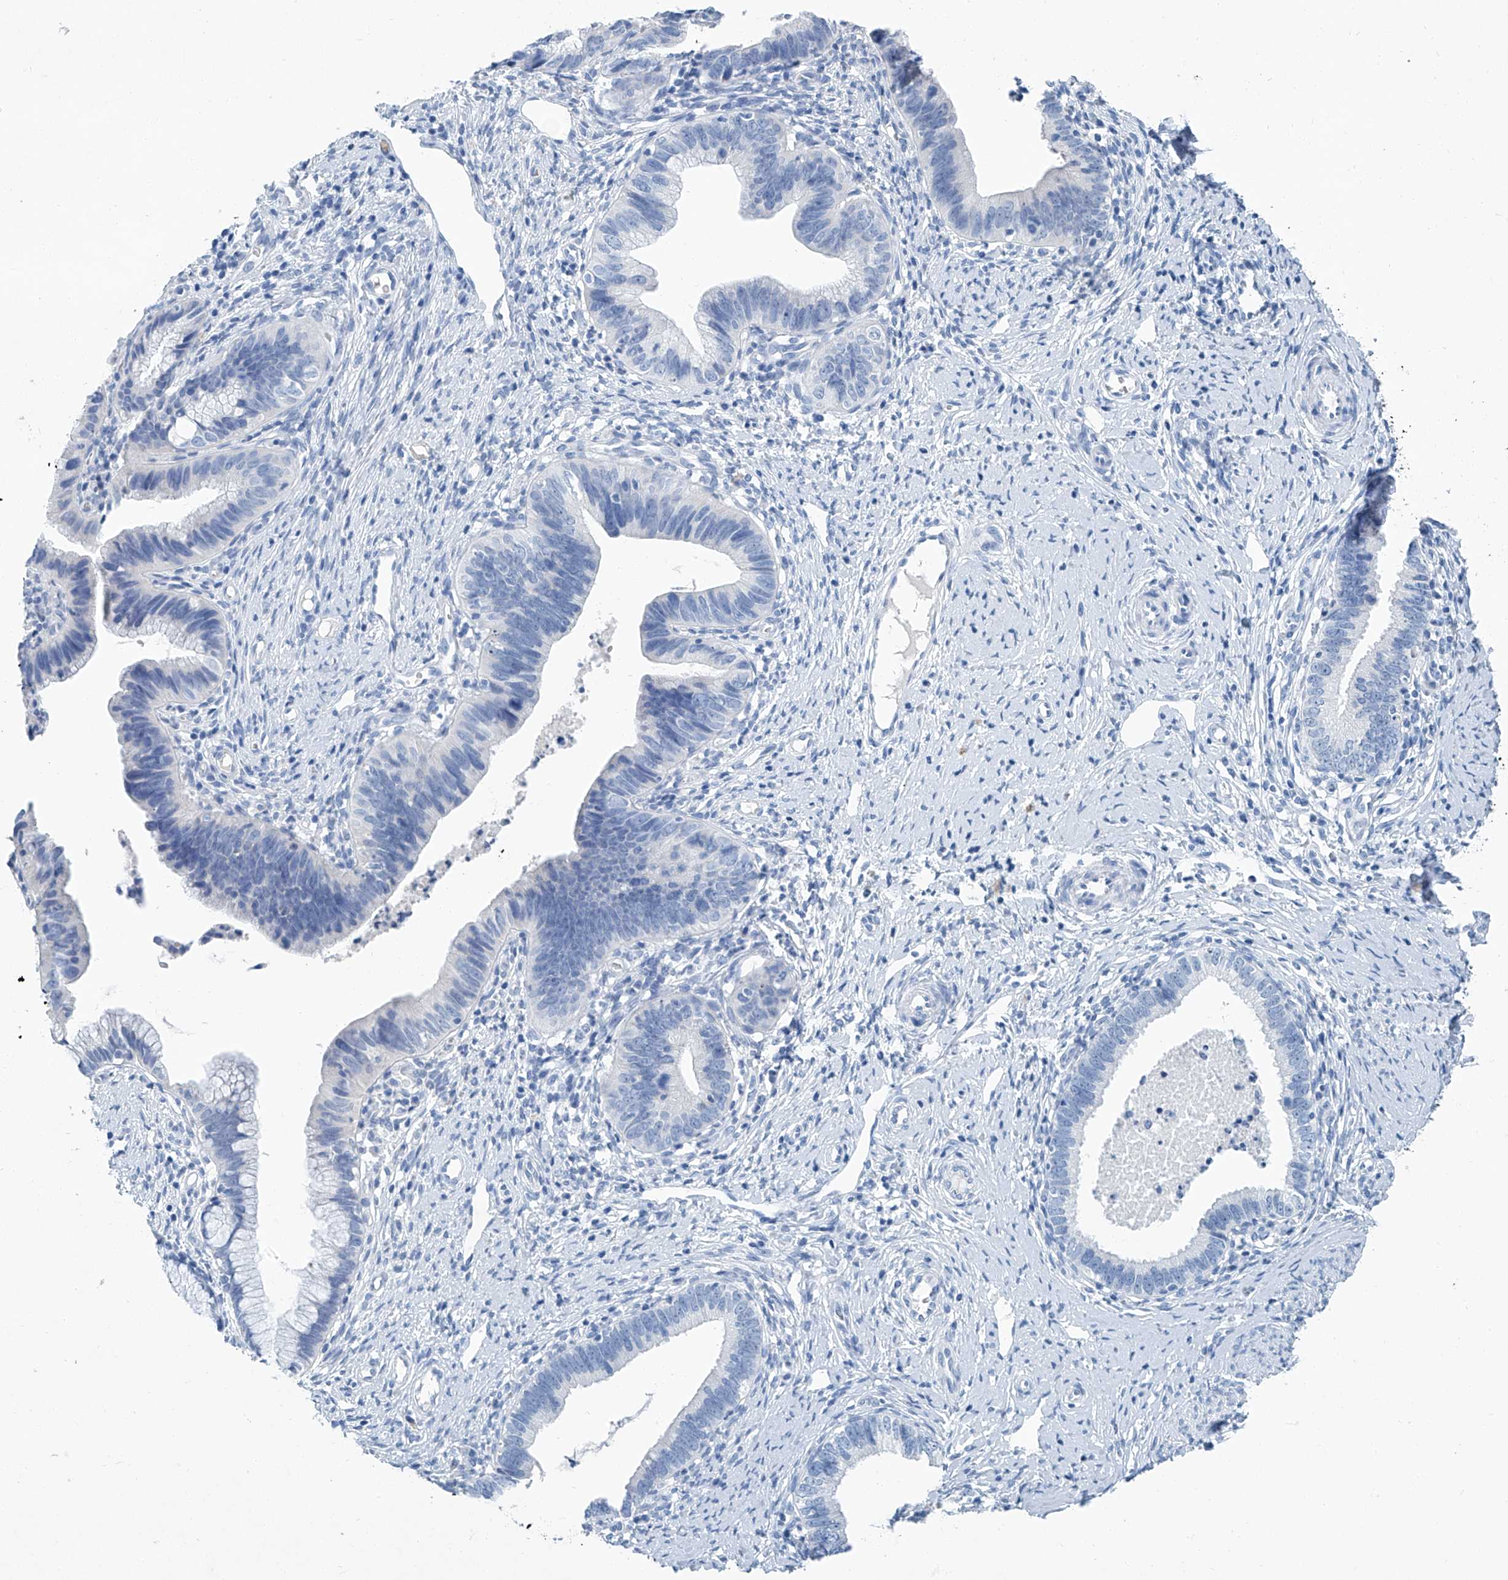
{"staining": {"intensity": "negative", "quantity": "none", "location": "none"}, "tissue": "cervical cancer", "cell_type": "Tumor cells", "image_type": "cancer", "snomed": [{"axis": "morphology", "description": "Adenocarcinoma, NOS"}, {"axis": "topography", "description": "Cervix"}], "caption": "This is an immunohistochemistry histopathology image of human cervical adenocarcinoma. There is no positivity in tumor cells.", "gene": "CYP2A7", "patient": {"sex": "female", "age": 36}}